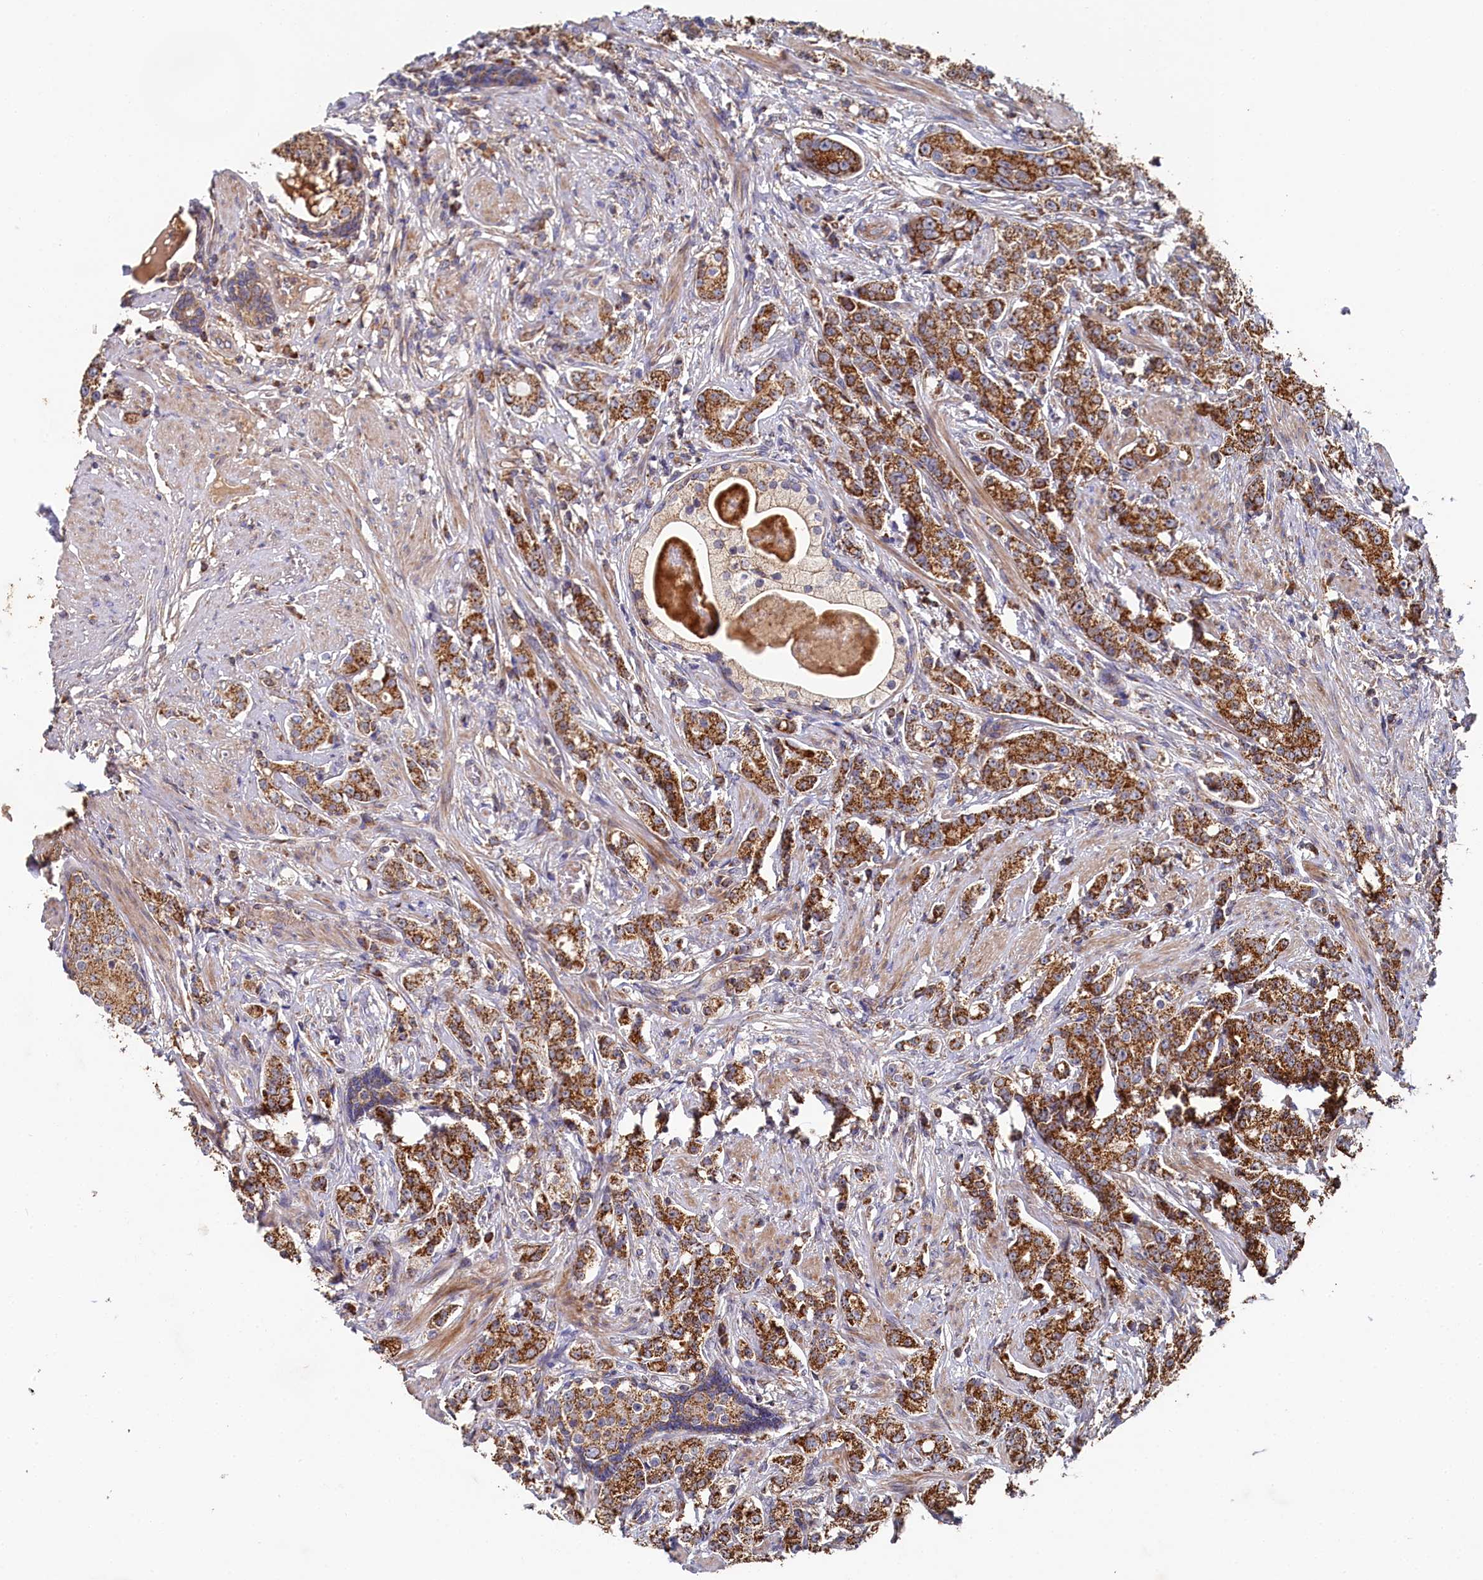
{"staining": {"intensity": "strong", "quantity": ">75%", "location": "cytoplasmic/membranous"}, "tissue": "prostate cancer", "cell_type": "Tumor cells", "image_type": "cancer", "snomed": [{"axis": "morphology", "description": "Adenocarcinoma, High grade"}, {"axis": "topography", "description": "Prostate"}], "caption": "Protein expression analysis of human prostate cancer (high-grade adenocarcinoma) reveals strong cytoplasmic/membranous staining in about >75% of tumor cells.", "gene": "HAUS2", "patient": {"sex": "male", "age": 69}}